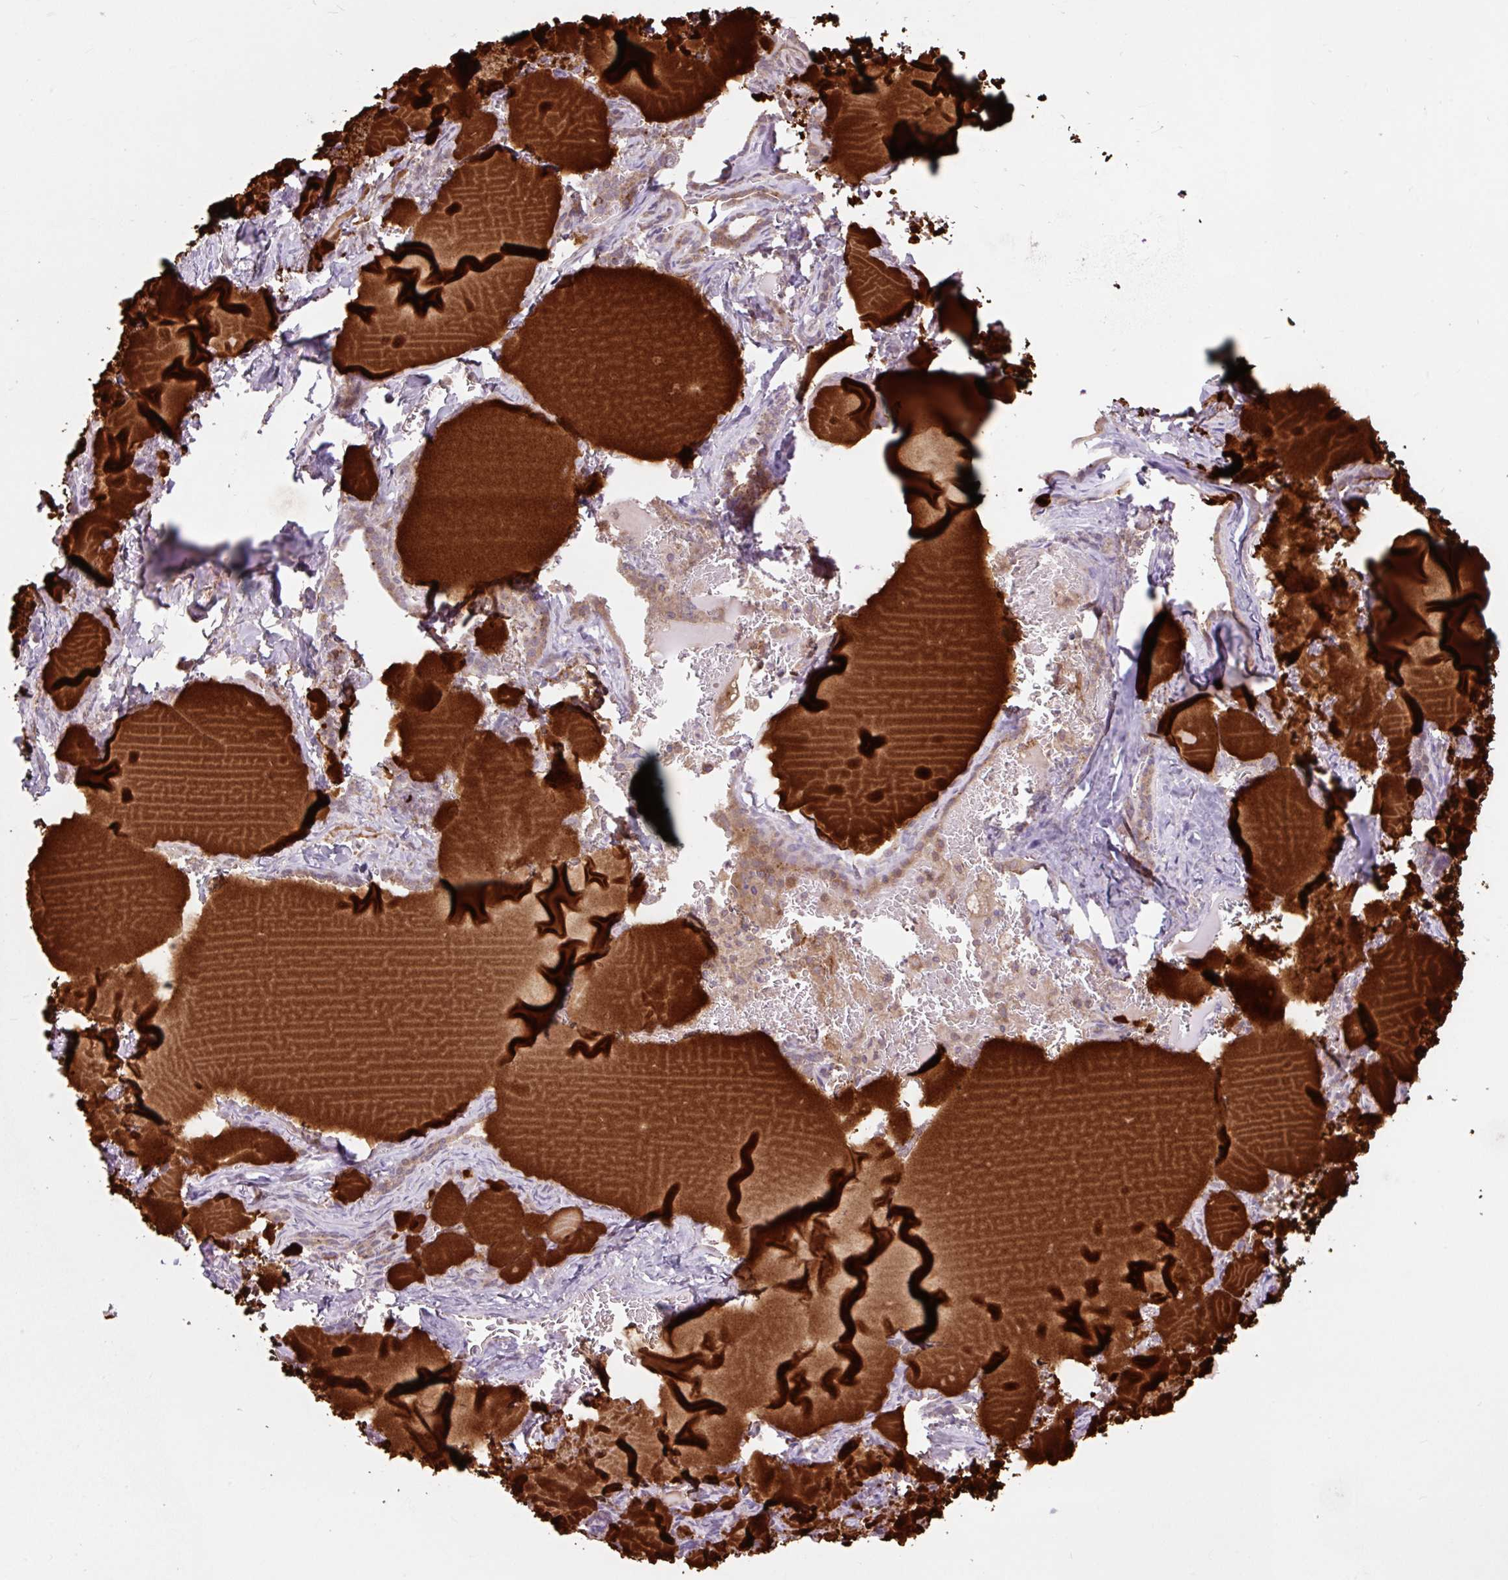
{"staining": {"intensity": "strong", "quantity": "<25%", "location": "cytoplasmic/membranous"}, "tissue": "thyroid gland", "cell_type": "Glandular cells", "image_type": "normal", "snomed": [{"axis": "morphology", "description": "Normal tissue, NOS"}, {"axis": "topography", "description": "Thyroid gland"}], "caption": "IHC histopathology image of unremarkable thyroid gland stained for a protein (brown), which shows medium levels of strong cytoplasmic/membranous staining in about <25% of glandular cells.", "gene": "MMS19", "patient": {"sex": "female", "age": 49}}